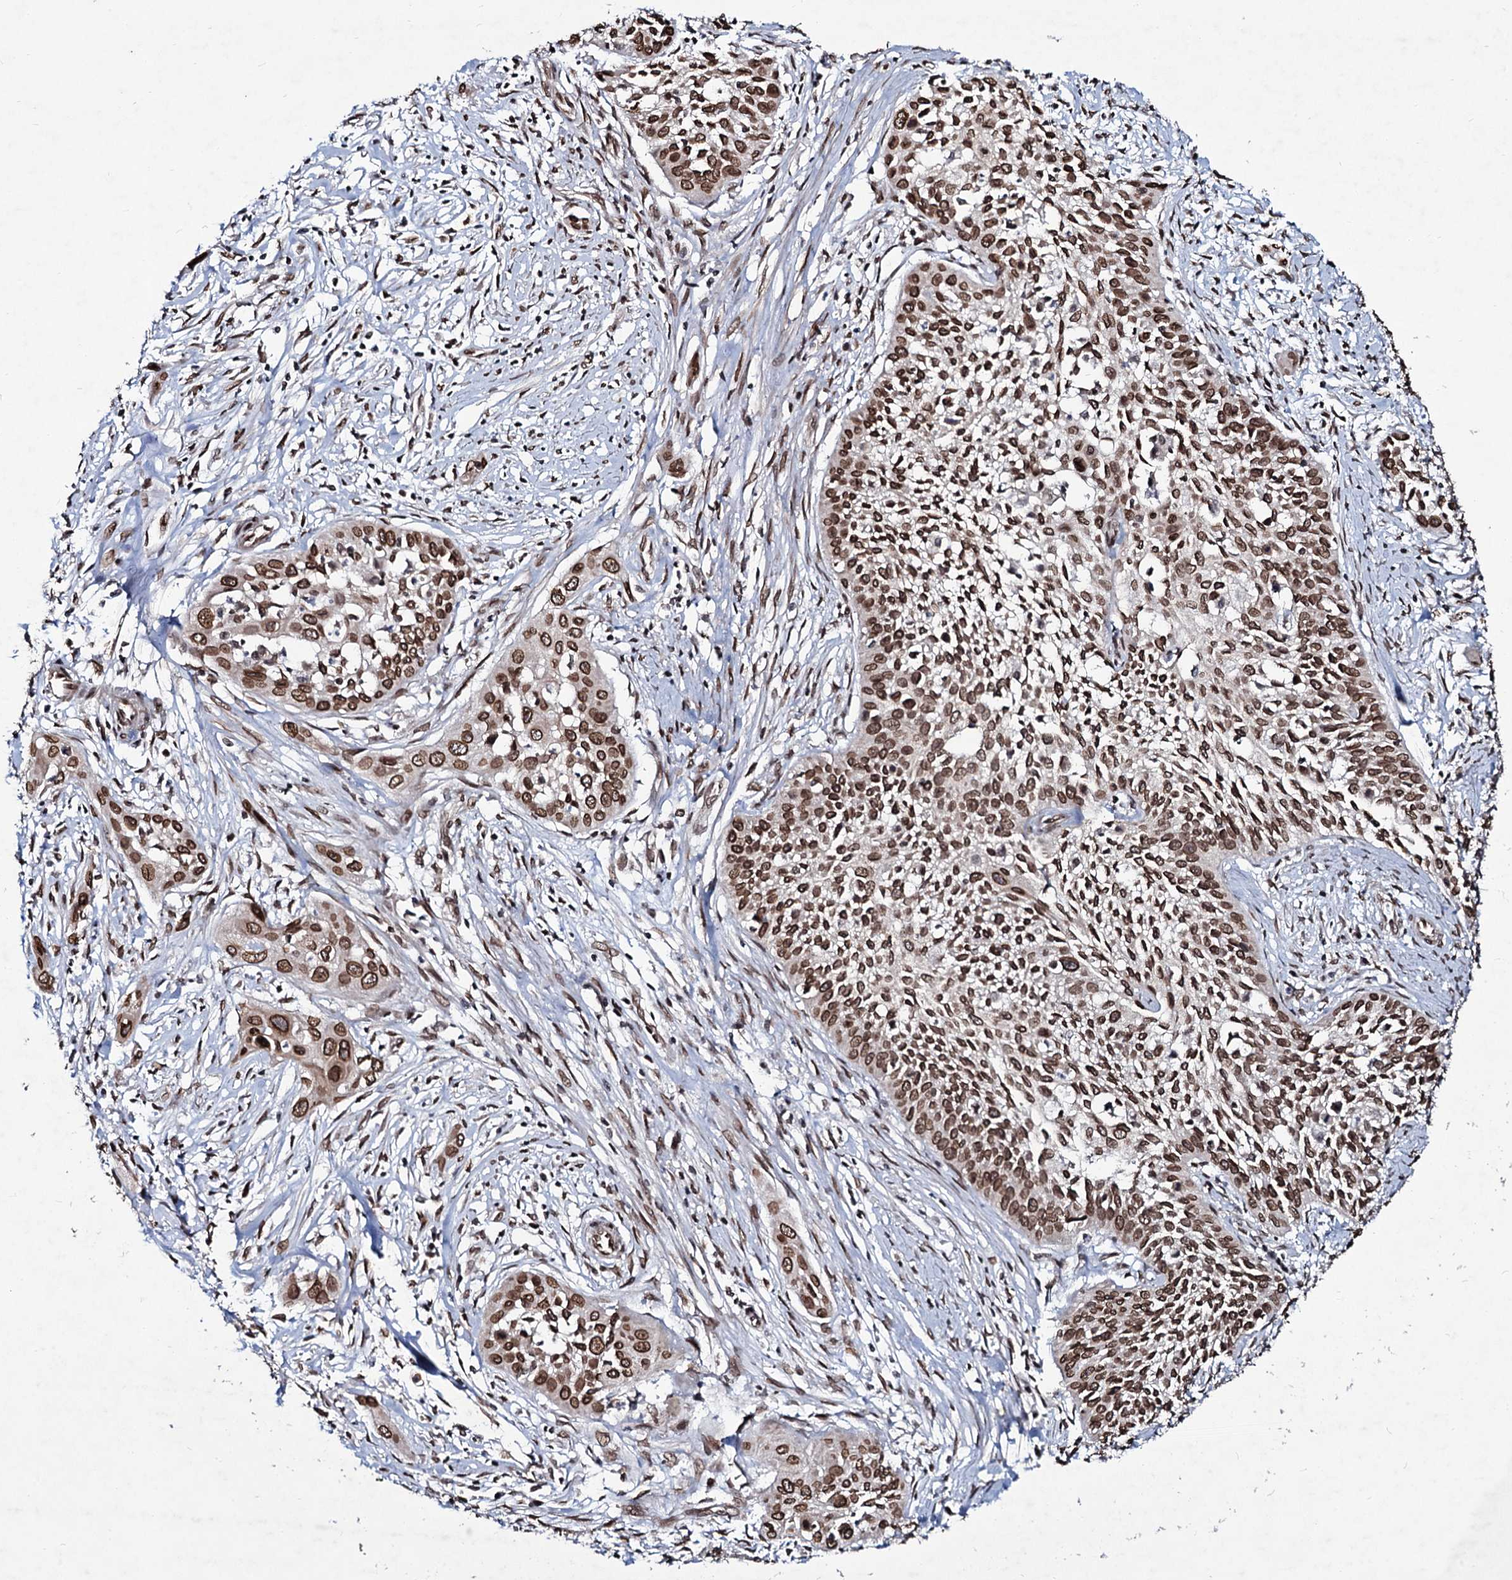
{"staining": {"intensity": "strong", "quantity": ">75%", "location": "cytoplasmic/membranous,nuclear"}, "tissue": "cervical cancer", "cell_type": "Tumor cells", "image_type": "cancer", "snomed": [{"axis": "morphology", "description": "Squamous cell carcinoma, NOS"}, {"axis": "topography", "description": "Cervix"}], "caption": "Immunohistochemical staining of human cervical squamous cell carcinoma displays high levels of strong cytoplasmic/membranous and nuclear positivity in about >75% of tumor cells.", "gene": "RNF6", "patient": {"sex": "female", "age": 34}}